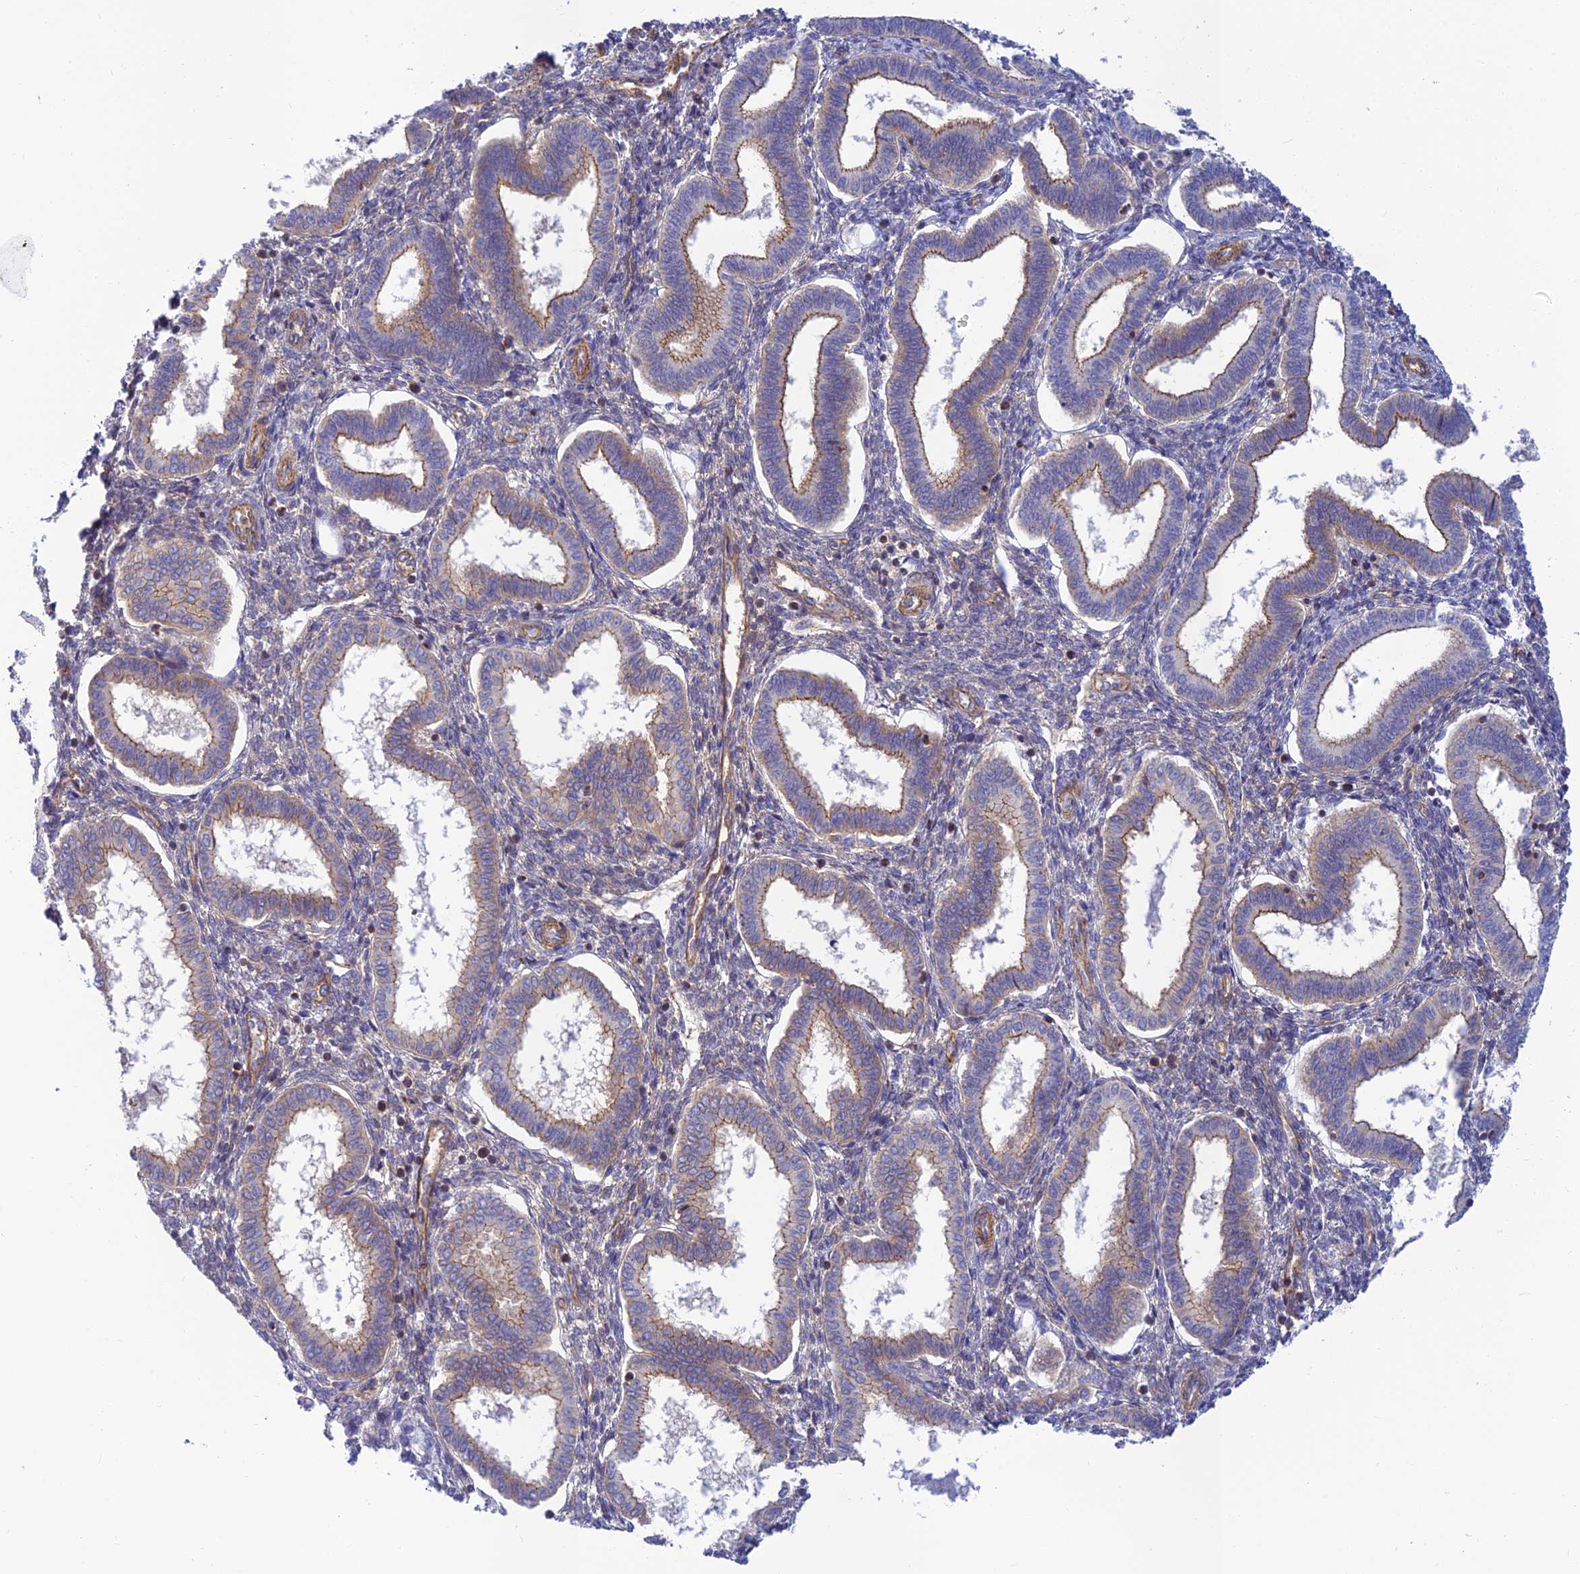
{"staining": {"intensity": "moderate", "quantity": "25%-75%", "location": "cytoplasmic/membranous"}, "tissue": "endometrium", "cell_type": "Cells in endometrial stroma", "image_type": "normal", "snomed": [{"axis": "morphology", "description": "Normal tissue, NOS"}, {"axis": "topography", "description": "Endometrium"}], "caption": "Immunohistochemistry (IHC) photomicrograph of normal human endometrium stained for a protein (brown), which demonstrates medium levels of moderate cytoplasmic/membranous expression in about 25%-75% of cells in endometrial stroma.", "gene": "PPP1R12C", "patient": {"sex": "female", "age": 24}}